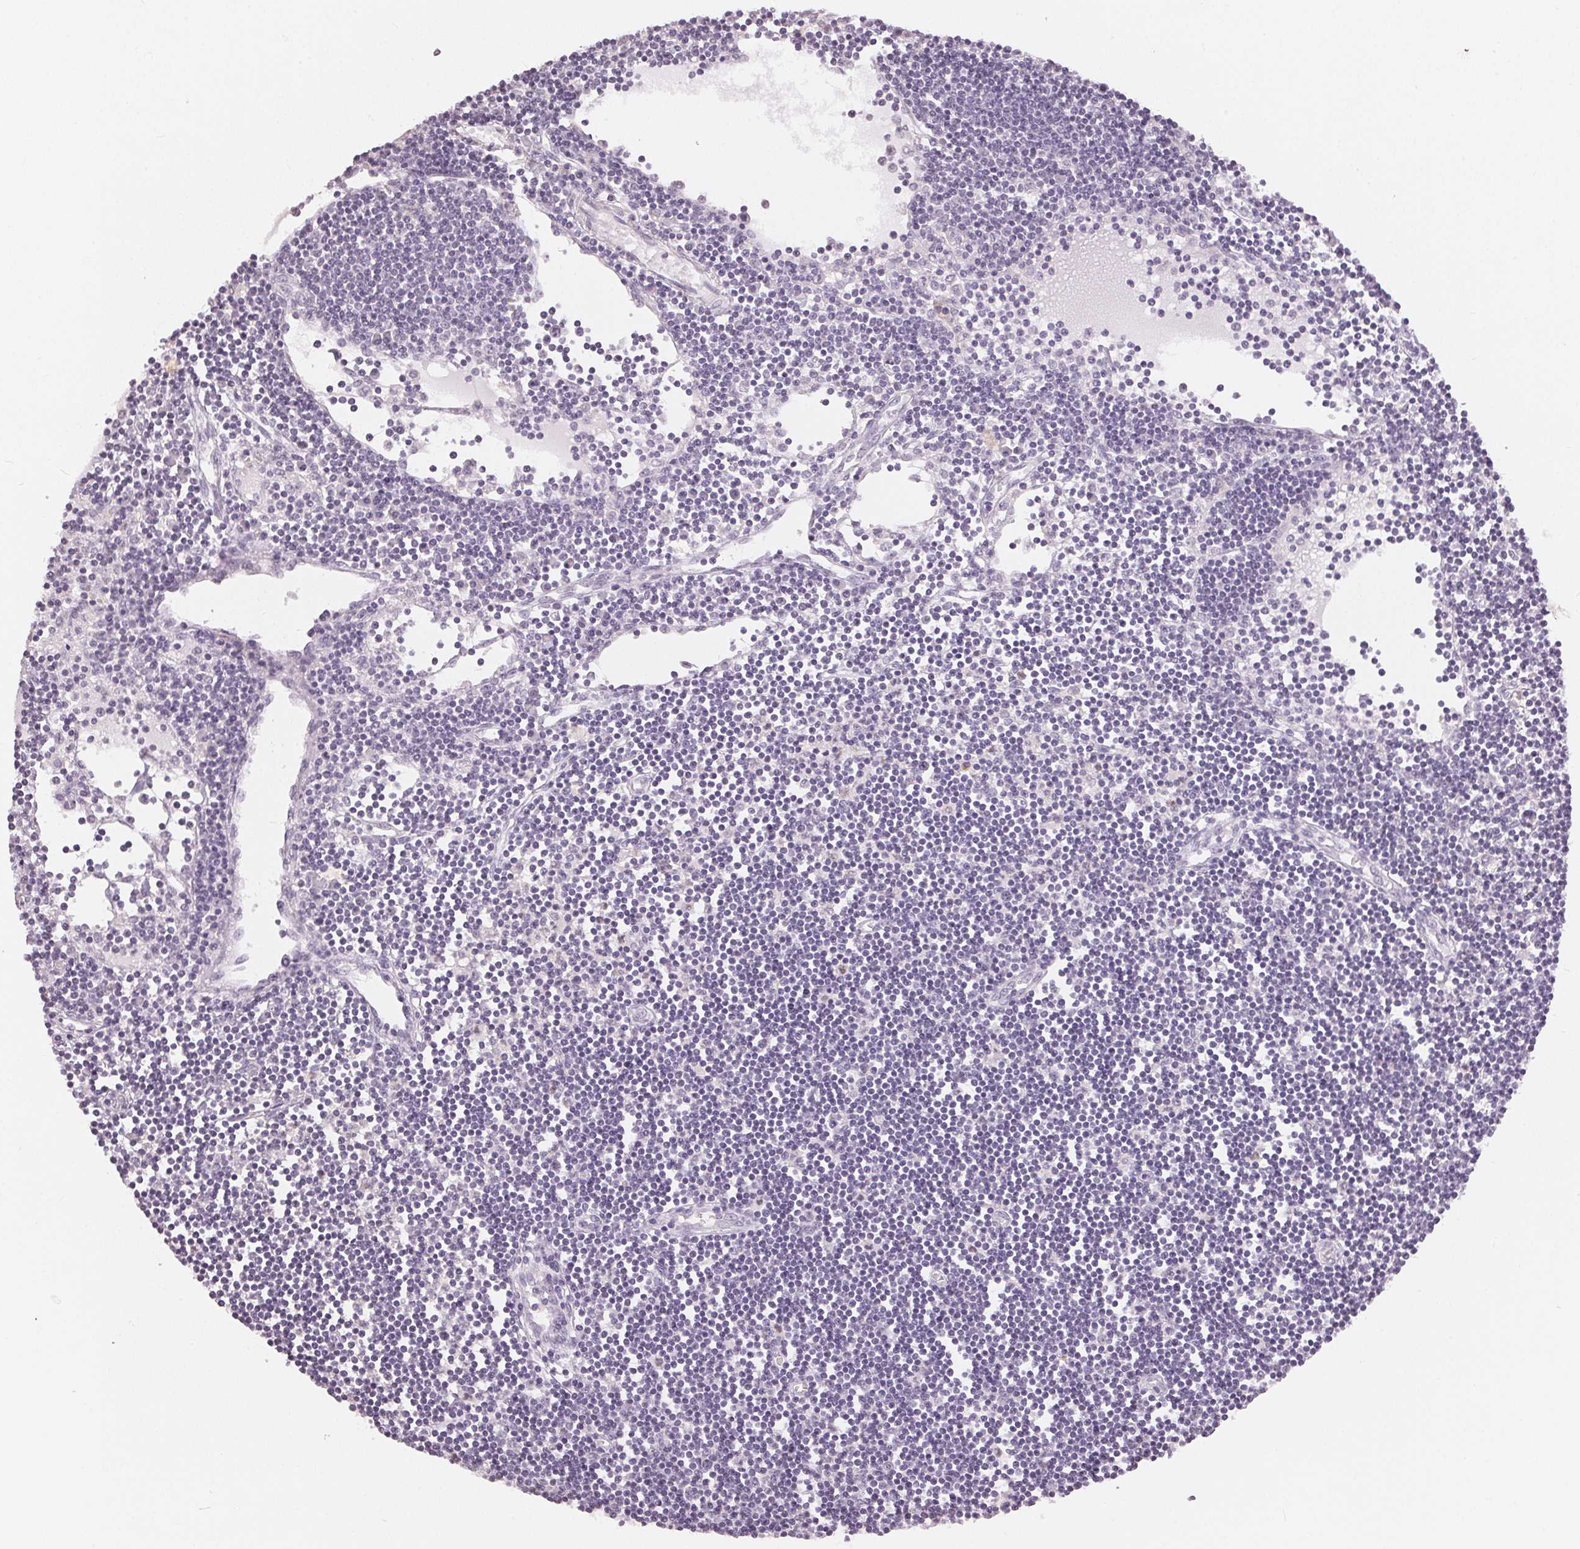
{"staining": {"intensity": "negative", "quantity": "none", "location": "none"}, "tissue": "lymph node", "cell_type": "Germinal center cells", "image_type": "normal", "snomed": [{"axis": "morphology", "description": "Normal tissue, NOS"}, {"axis": "topography", "description": "Lymph node"}], "caption": "Immunohistochemistry photomicrograph of benign human lymph node stained for a protein (brown), which shows no positivity in germinal center cells. (Stains: DAB IHC with hematoxylin counter stain, Microscopy: brightfield microscopy at high magnification).", "gene": "TMEM174", "patient": {"sex": "female", "age": 65}}